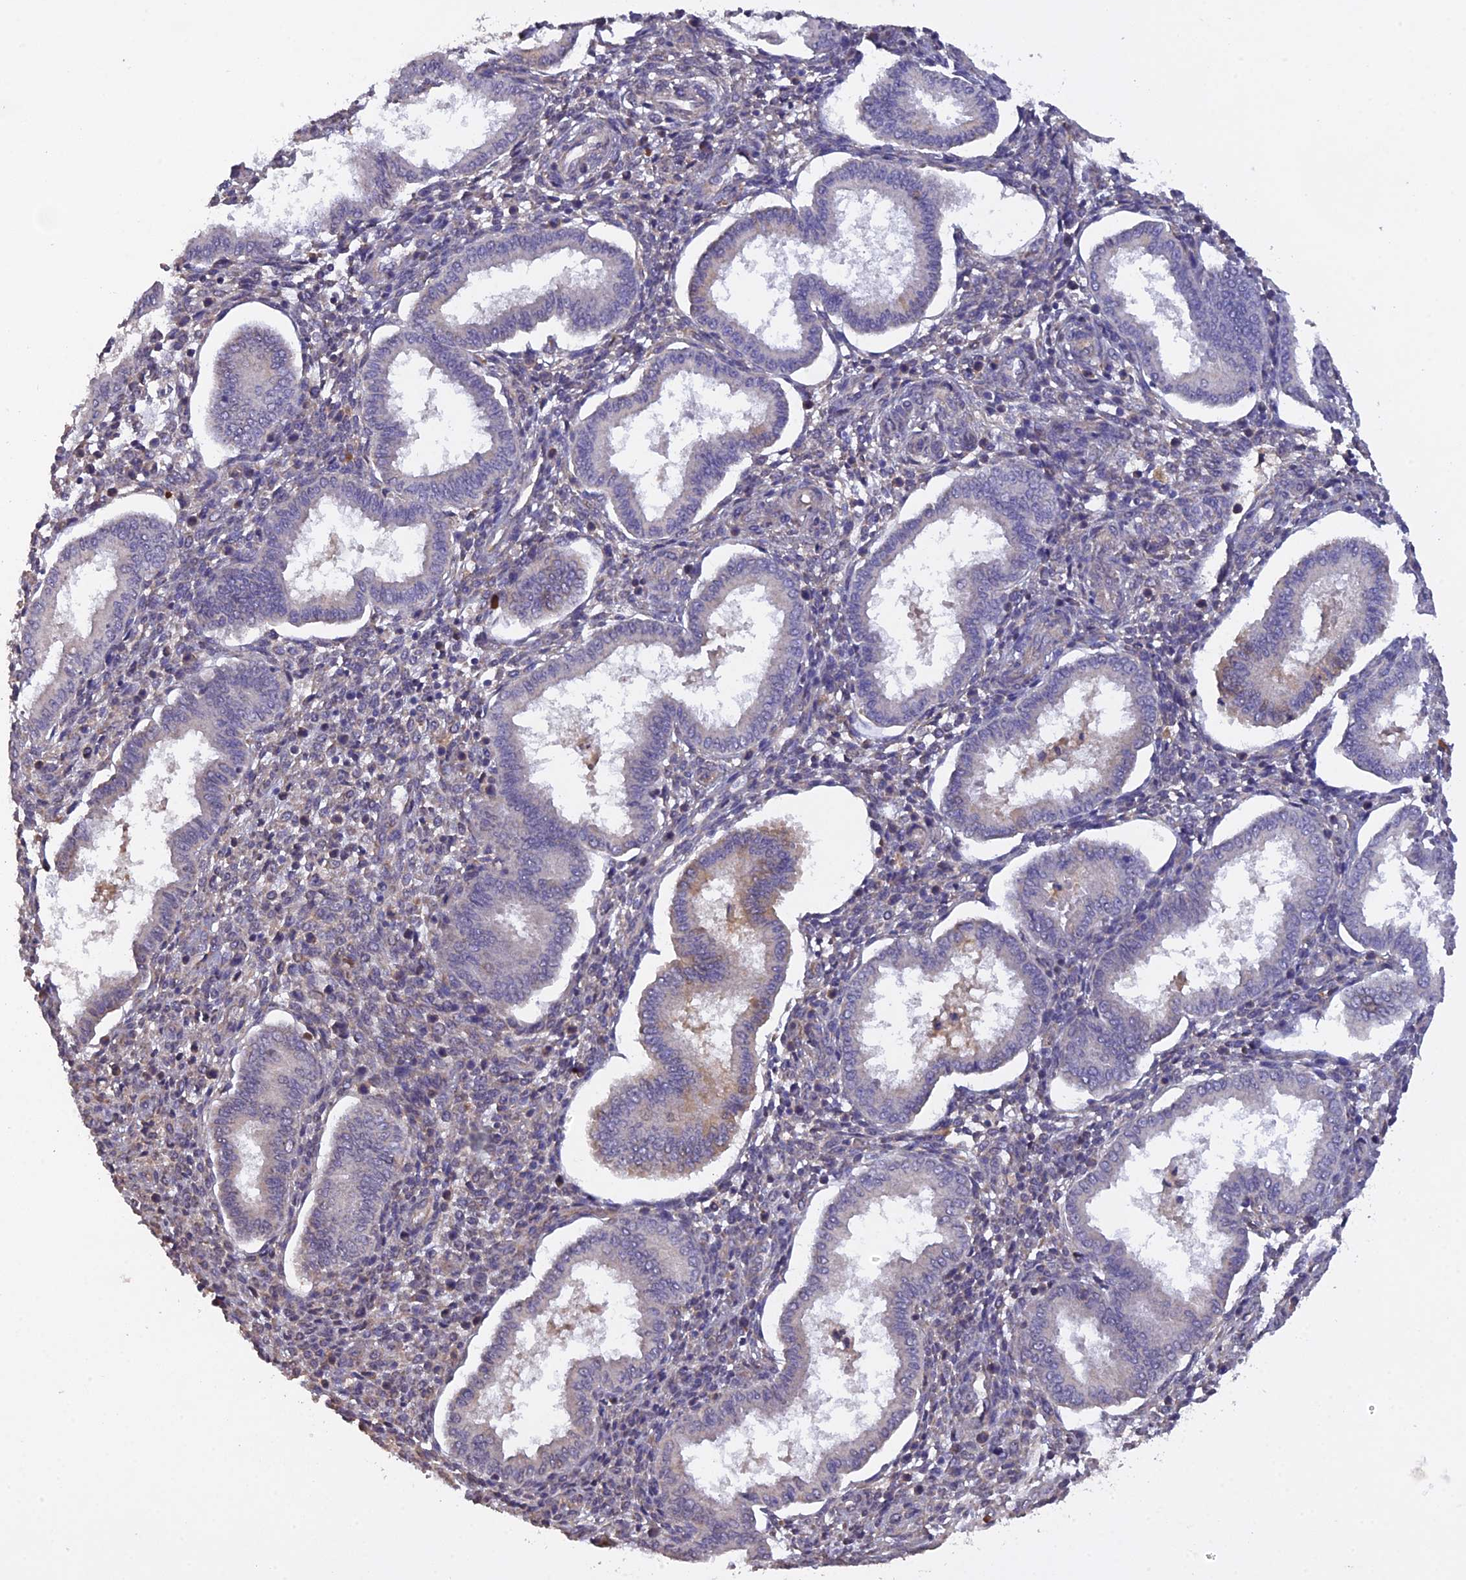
{"staining": {"intensity": "negative", "quantity": "none", "location": "none"}, "tissue": "endometrium", "cell_type": "Cells in endometrial stroma", "image_type": "normal", "snomed": [{"axis": "morphology", "description": "Normal tissue, NOS"}, {"axis": "topography", "description": "Endometrium"}], "caption": "Immunohistochemistry (IHC) micrograph of benign endometrium: human endometrium stained with DAB (3,3'-diaminobenzidine) reveals no significant protein expression in cells in endometrial stroma.", "gene": "SLC39A13", "patient": {"sex": "female", "age": 24}}